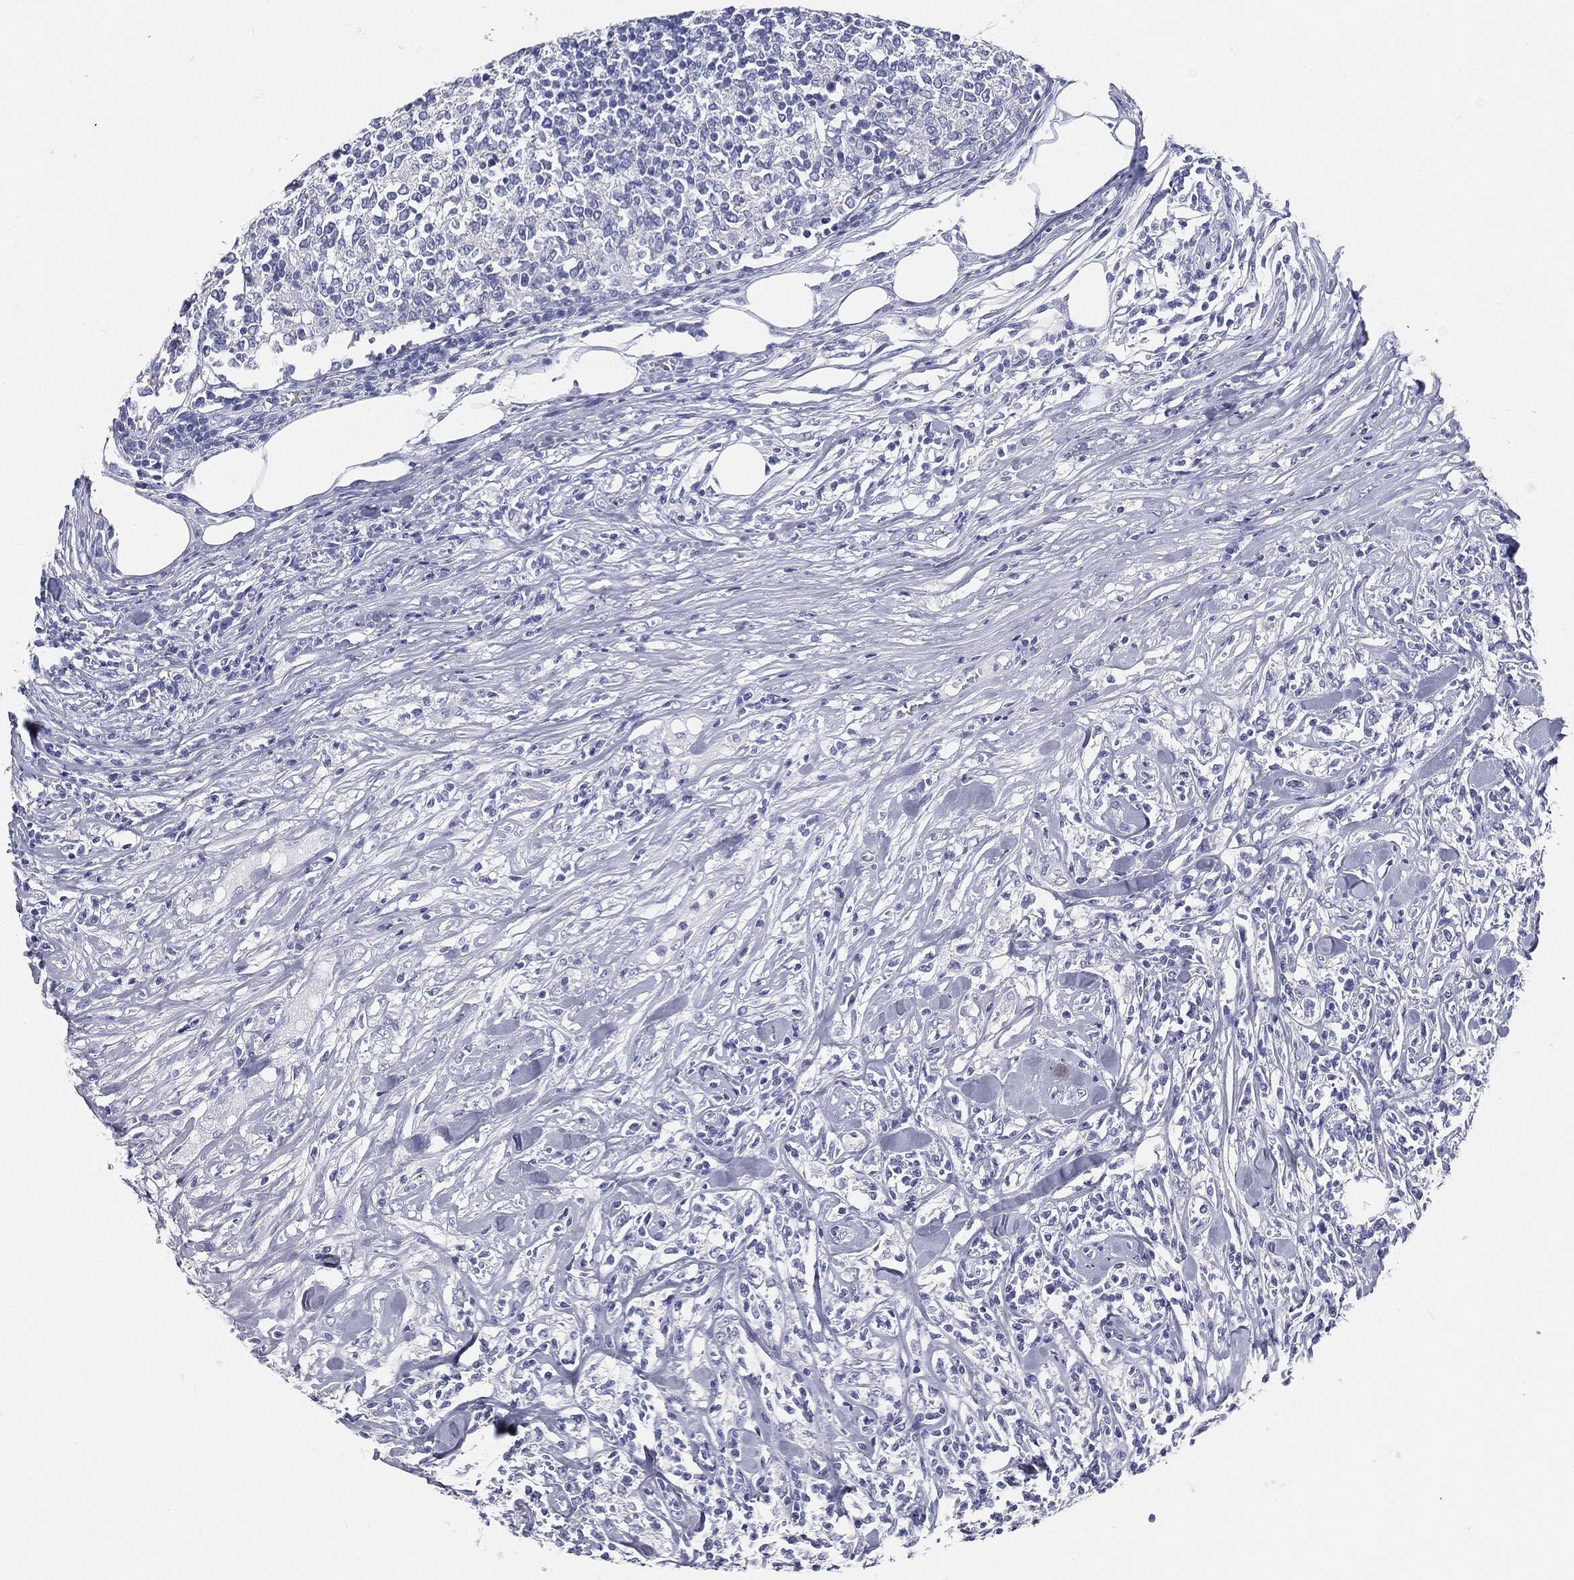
{"staining": {"intensity": "negative", "quantity": "none", "location": "none"}, "tissue": "lymphoma", "cell_type": "Tumor cells", "image_type": "cancer", "snomed": [{"axis": "morphology", "description": "Malignant lymphoma, non-Hodgkin's type, High grade"}, {"axis": "topography", "description": "Lymph node"}], "caption": "Tumor cells are negative for brown protein staining in malignant lymphoma, non-Hodgkin's type (high-grade).", "gene": "CUZD1", "patient": {"sex": "female", "age": 84}}